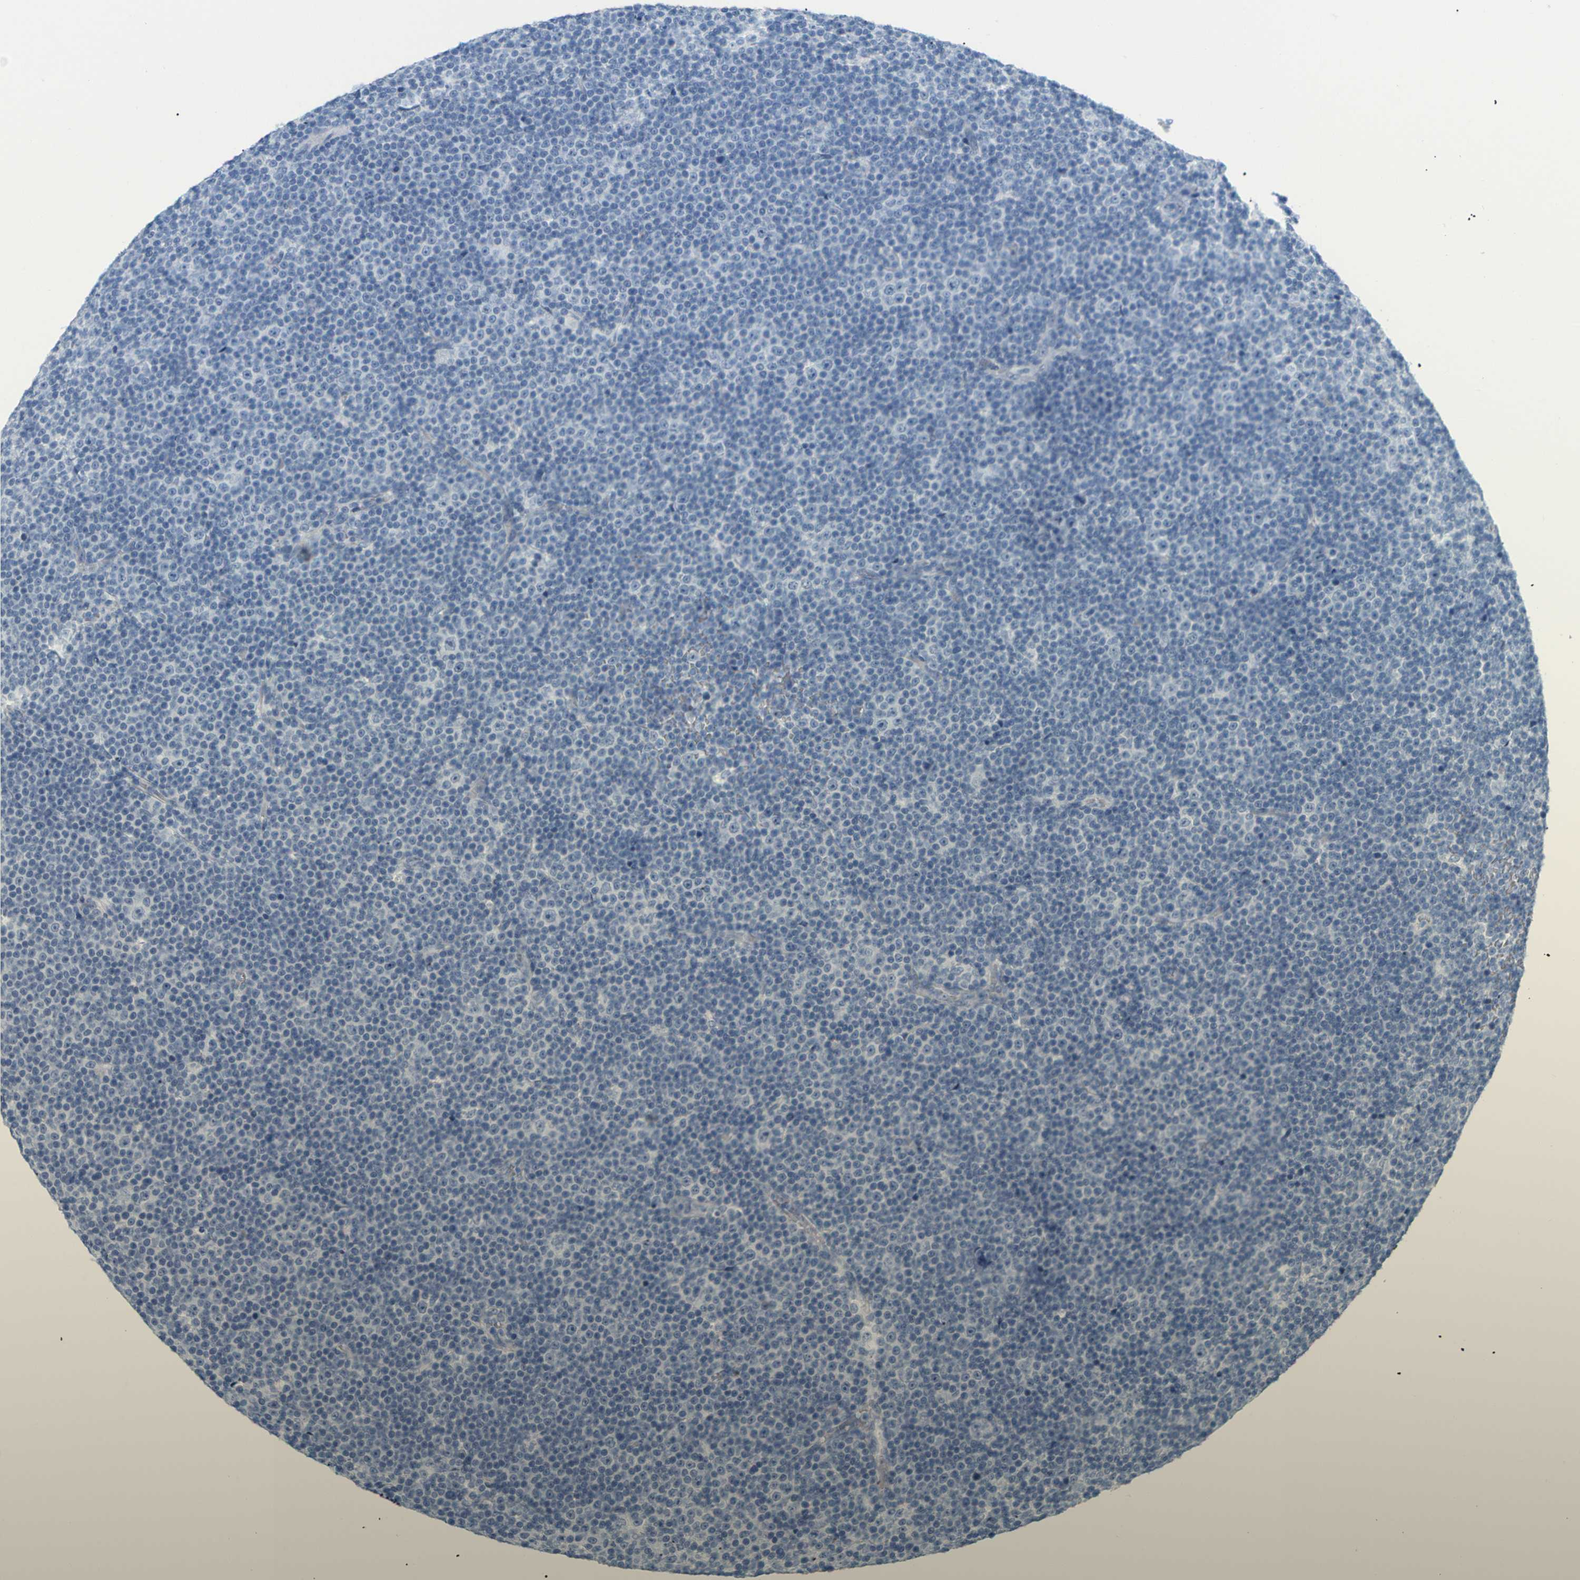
{"staining": {"intensity": "negative", "quantity": "none", "location": "none"}, "tissue": "lymphoma", "cell_type": "Tumor cells", "image_type": "cancer", "snomed": [{"axis": "morphology", "description": "Malignant lymphoma, non-Hodgkin's type, Low grade"}, {"axis": "topography", "description": "Lymph node"}], "caption": "Immunohistochemistry micrograph of neoplastic tissue: malignant lymphoma, non-Hodgkin's type (low-grade) stained with DAB (3,3'-diaminobenzidine) demonstrates no significant protein expression in tumor cells.", "gene": "OPN1SW", "patient": {"sex": "female", "age": 67}}